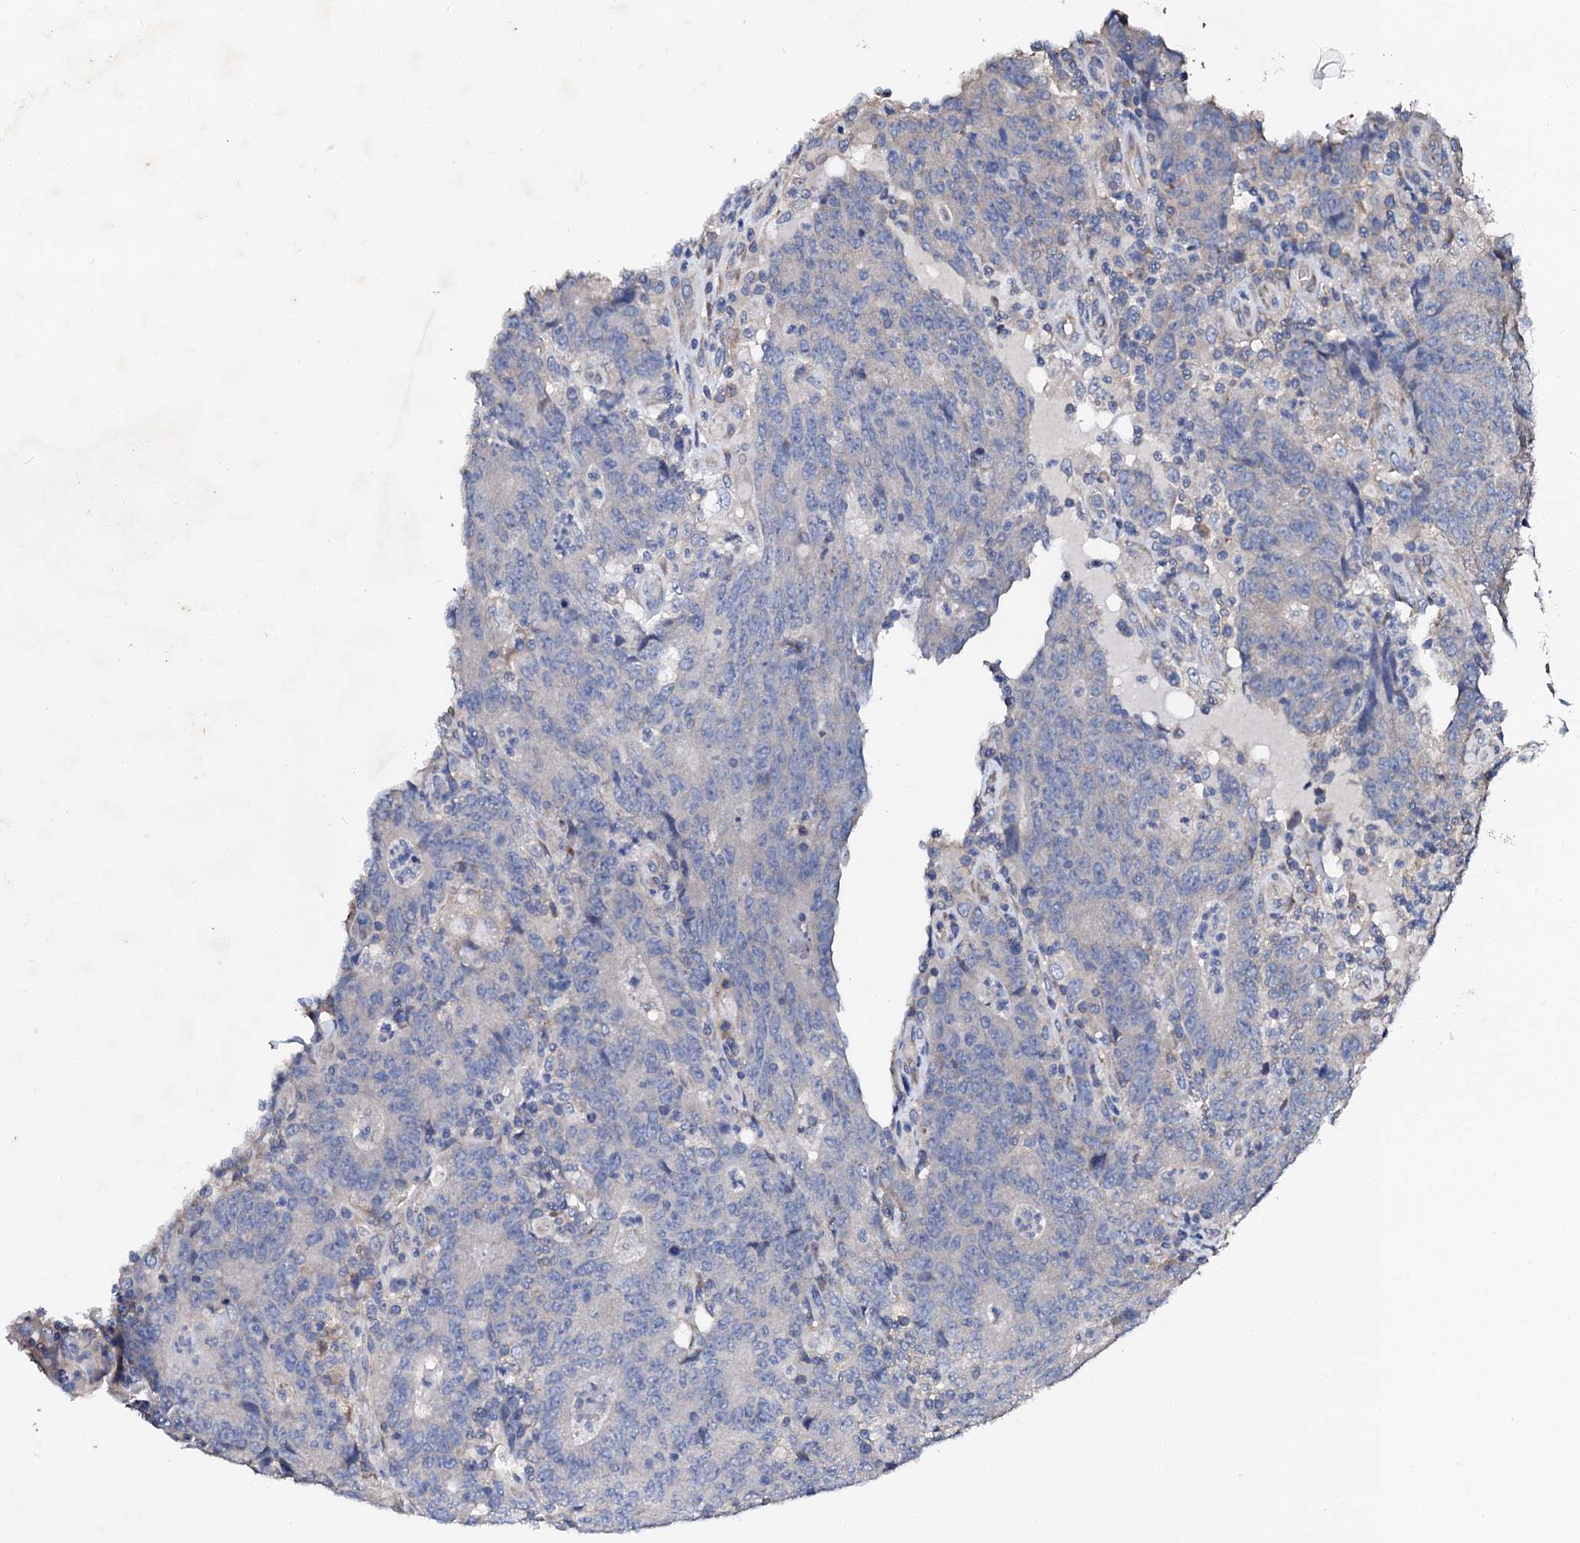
{"staining": {"intensity": "negative", "quantity": "none", "location": "none"}, "tissue": "colorectal cancer", "cell_type": "Tumor cells", "image_type": "cancer", "snomed": [{"axis": "morphology", "description": "Adenocarcinoma, NOS"}, {"axis": "topography", "description": "Colon"}], "caption": "Immunohistochemical staining of colorectal adenocarcinoma exhibits no significant expression in tumor cells.", "gene": "NUP58", "patient": {"sex": "female", "age": 75}}